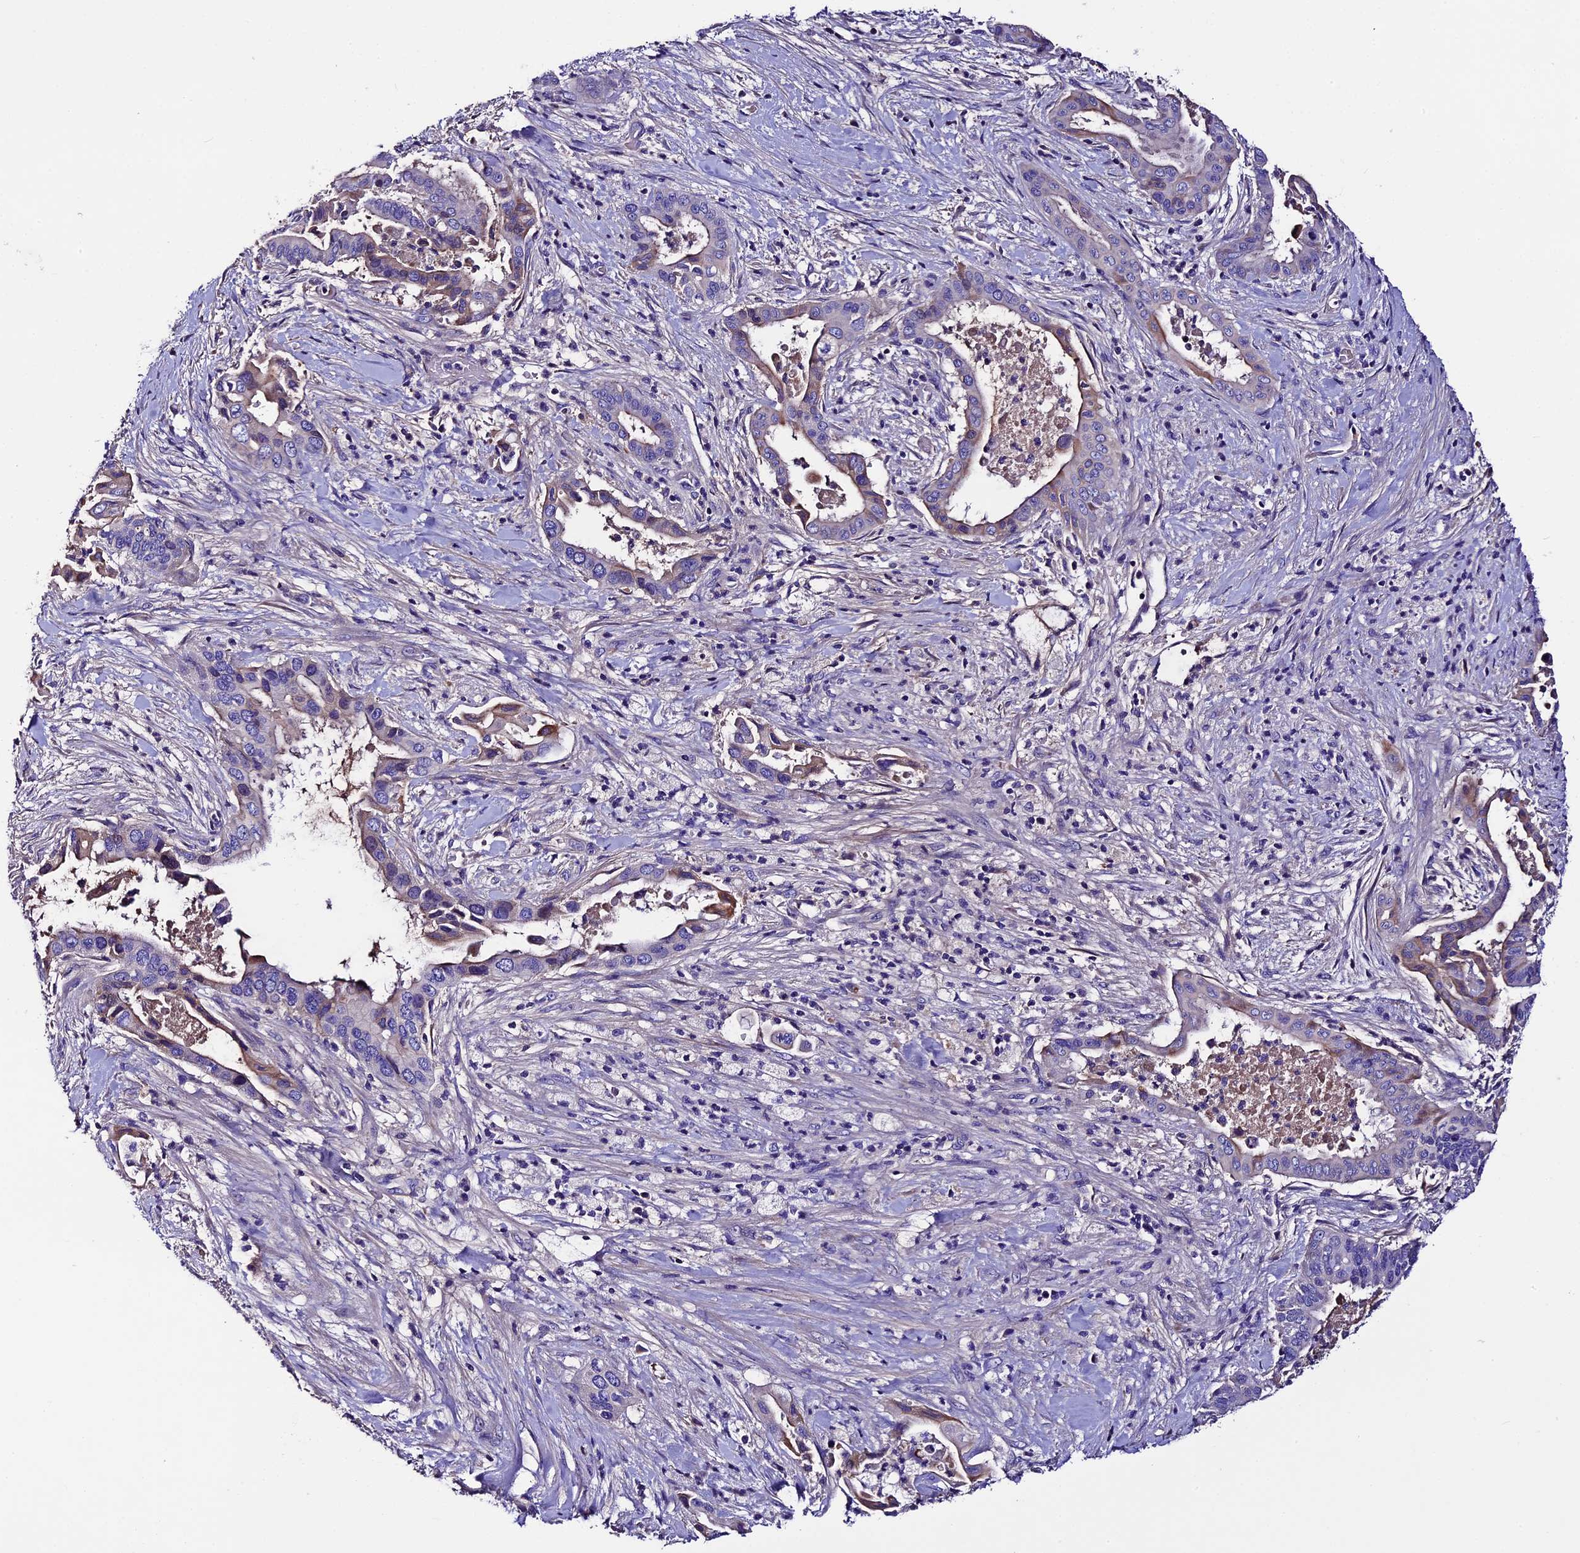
{"staining": {"intensity": "weak", "quantity": "<25%", "location": "cytoplasmic/membranous"}, "tissue": "pancreatic cancer", "cell_type": "Tumor cells", "image_type": "cancer", "snomed": [{"axis": "morphology", "description": "Adenocarcinoma, NOS"}, {"axis": "topography", "description": "Pancreas"}], "caption": "Protein analysis of pancreatic adenocarcinoma demonstrates no significant staining in tumor cells. The staining is performed using DAB brown chromogen with nuclei counter-stained in using hematoxylin.", "gene": "TCP11L2", "patient": {"sex": "female", "age": 77}}